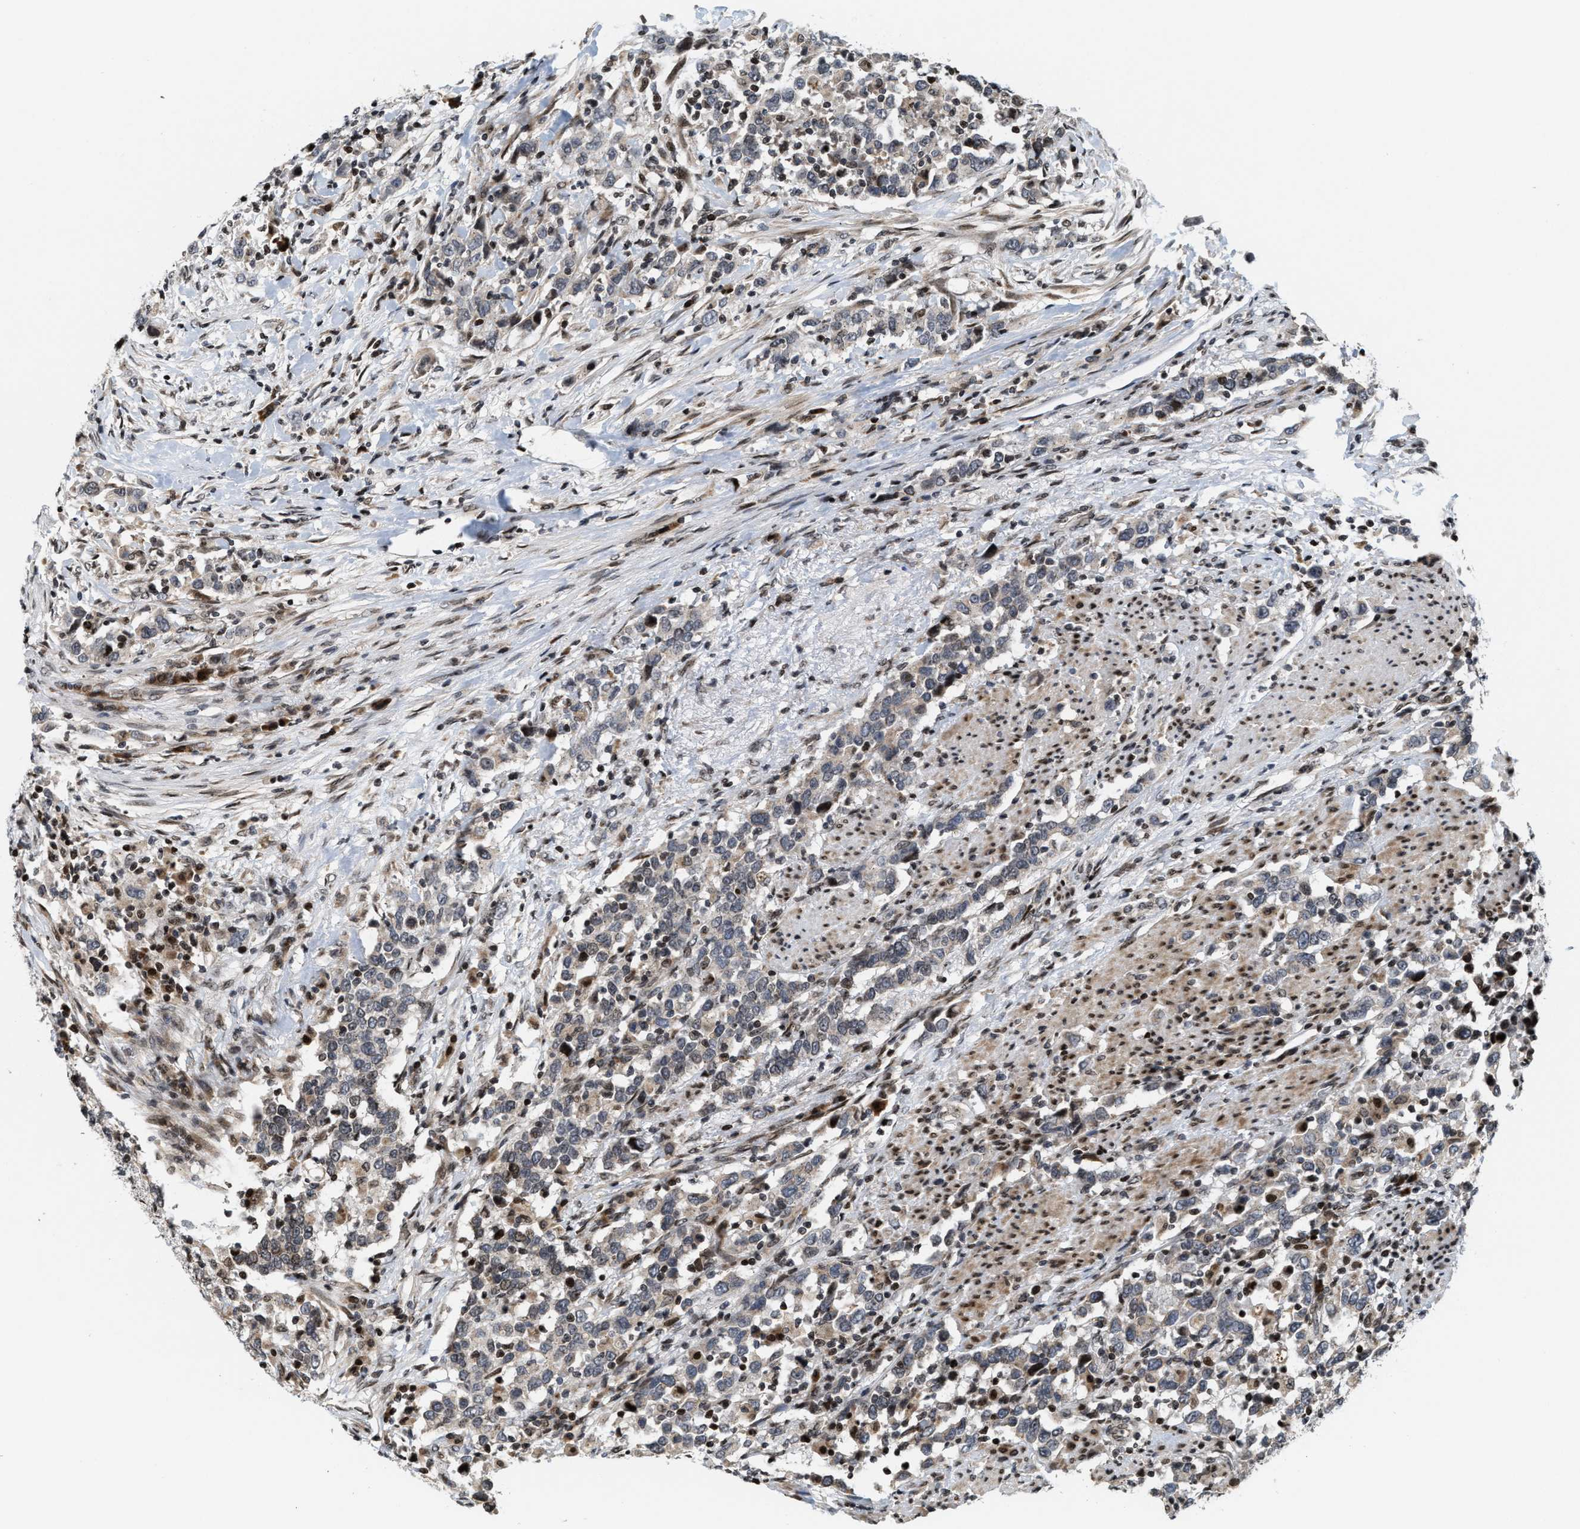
{"staining": {"intensity": "weak", "quantity": "<25%", "location": "cytoplasmic/membranous"}, "tissue": "urothelial cancer", "cell_type": "Tumor cells", "image_type": "cancer", "snomed": [{"axis": "morphology", "description": "Urothelial carcinoma, High grade"}, {"axis": "topography", "description": "Urinary bladder"}], "caption": "There is no significant expression in tumor cells of high-grade urothelial carcinoma.", "gene": "PDZD2", "patient": {"sex": "male", "age": 61}}